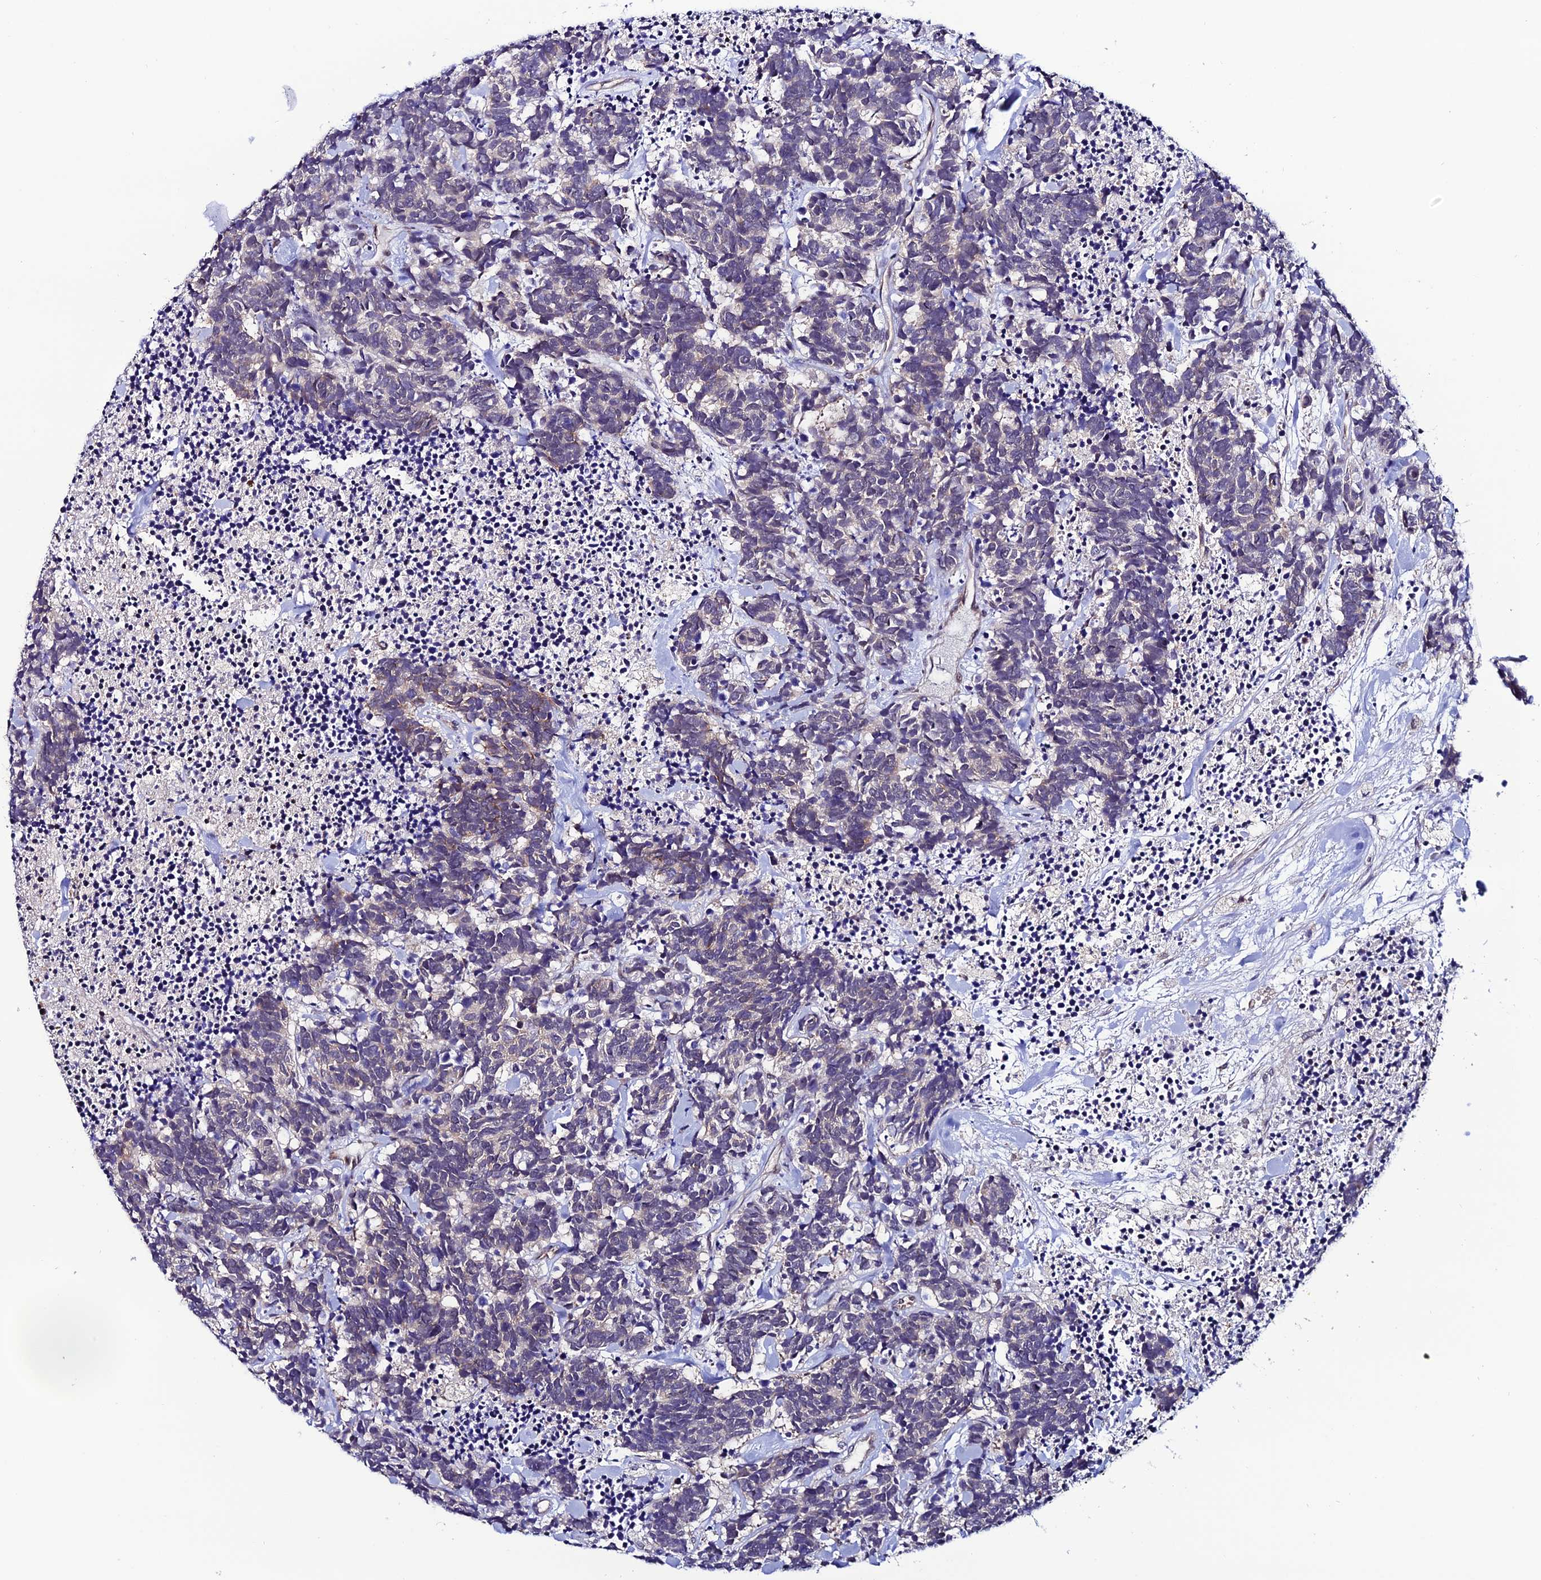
{"staining": {"intensity": "negative", "quantity": "none", "location": "none"}, "tissue": "carcinoid", "cell_type": "Tumor cells", "image_type": "cancer", "snomed": [{"axis": "morphology", "description": "Carcinoma, NOS"}, {"axis": "morphology", "description": "Carcinoid, malignant, NOS"}, {"axis": "topography", "description": "Prostate"}], "caption": "A photomicrograph of carcinoid stained for a protein demonstrates no brown staining in tumor cells.", "gene": "FZD8", "patient": {"sex": "male", "age": 57}}